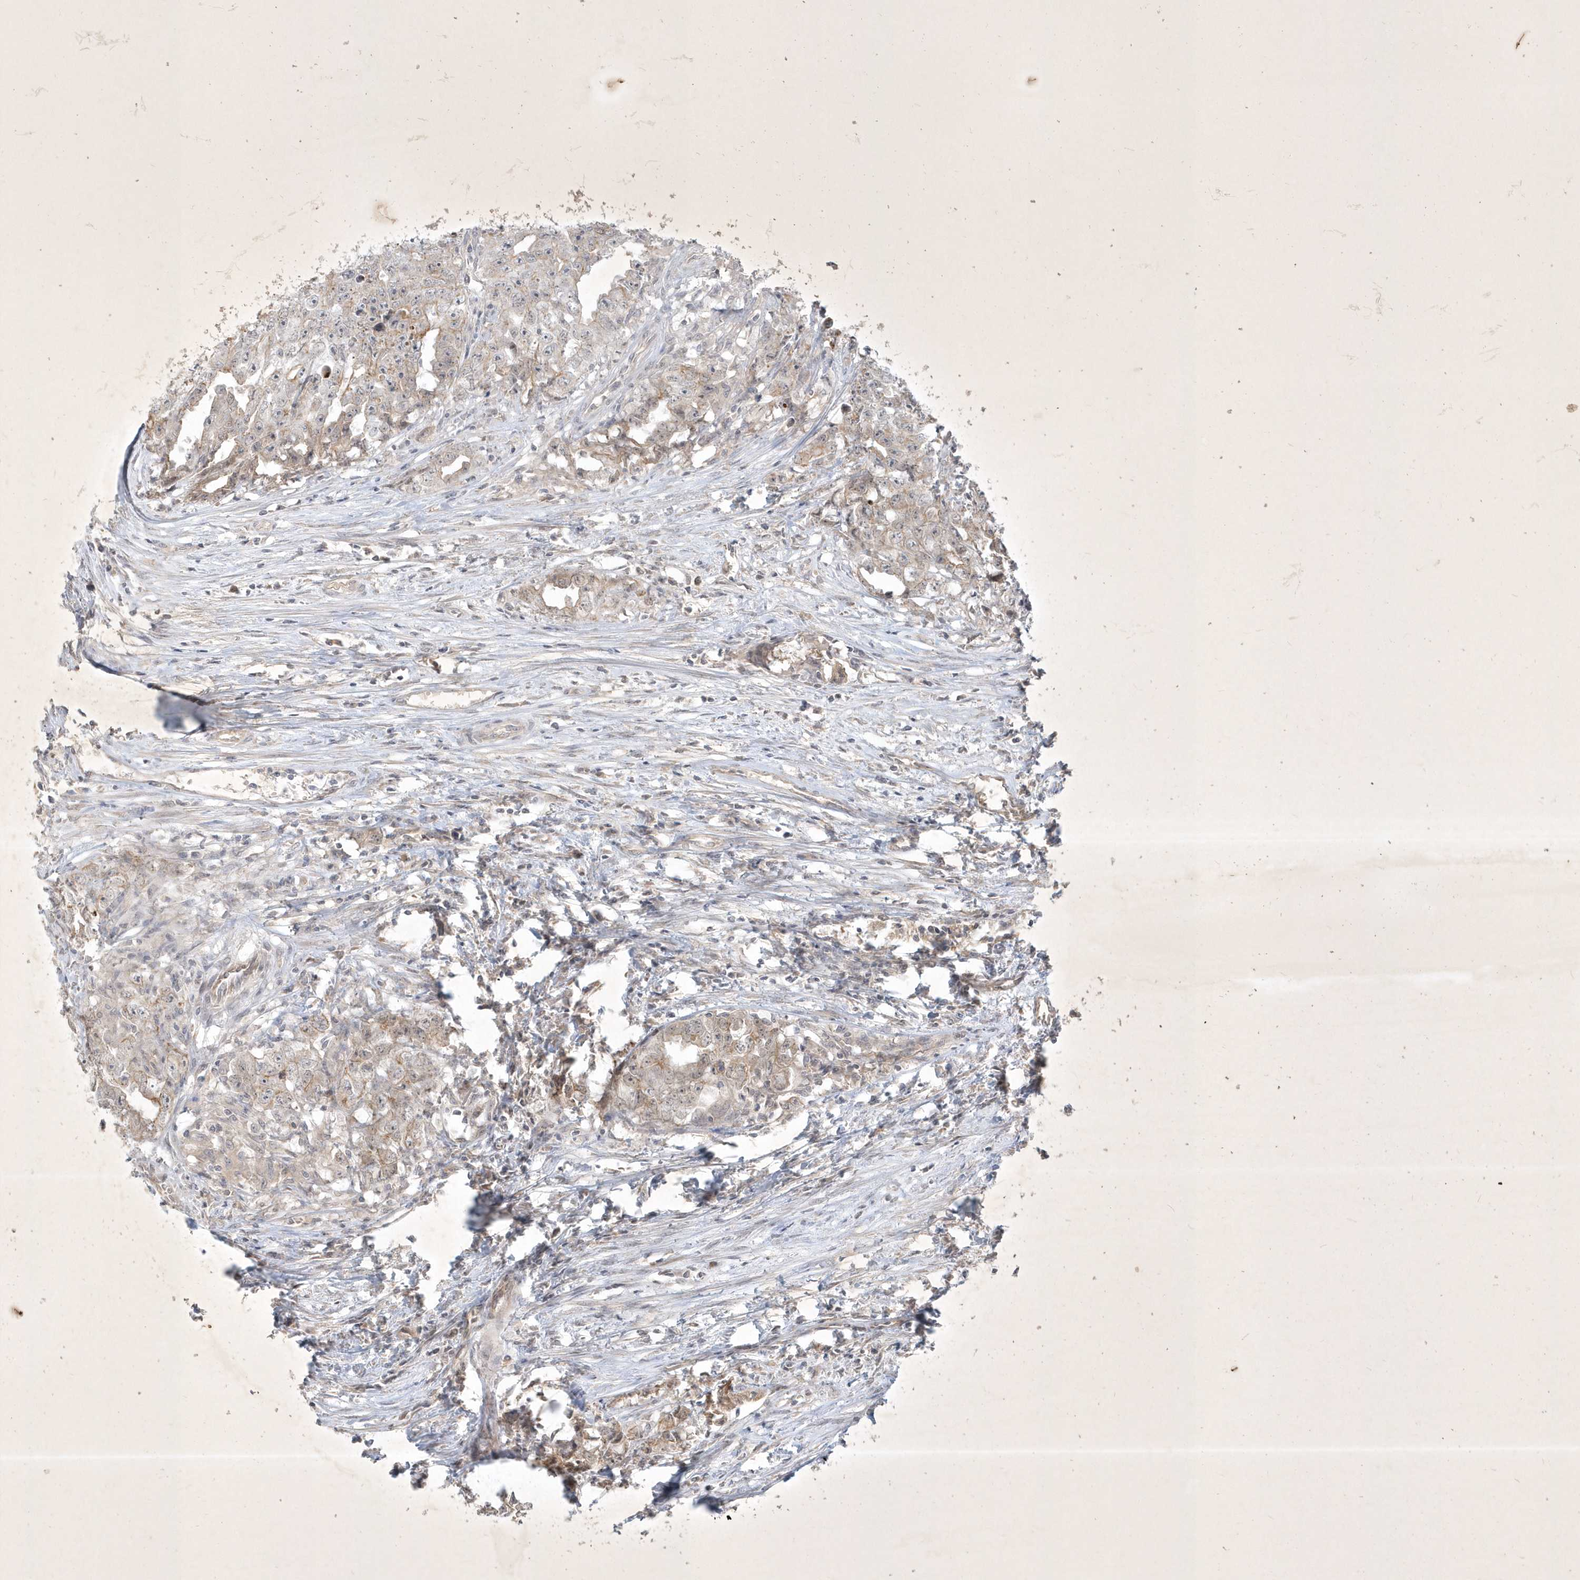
{"staining": {"intensity": "negative", "quantity": "none", "location": "none"}, "tissue": "testis cancer", "cell_type": "Tumor cells", "image_type": "cancer", "snomed": [{"axis": "morphology", "description": "Seminoma, NOS"}, {"axis": "morphology", "description": "Carcinoma, Embryonal, NOS"}, {"axis": "topography", "description": "Testis"}], "caption": "Immunohistochemical staining of embryonal carcinoma (testis) demonstrates no significant positivity in tumor cells.", "gene": "BOD1", "patient": {"sex": "male", "age": 43}}